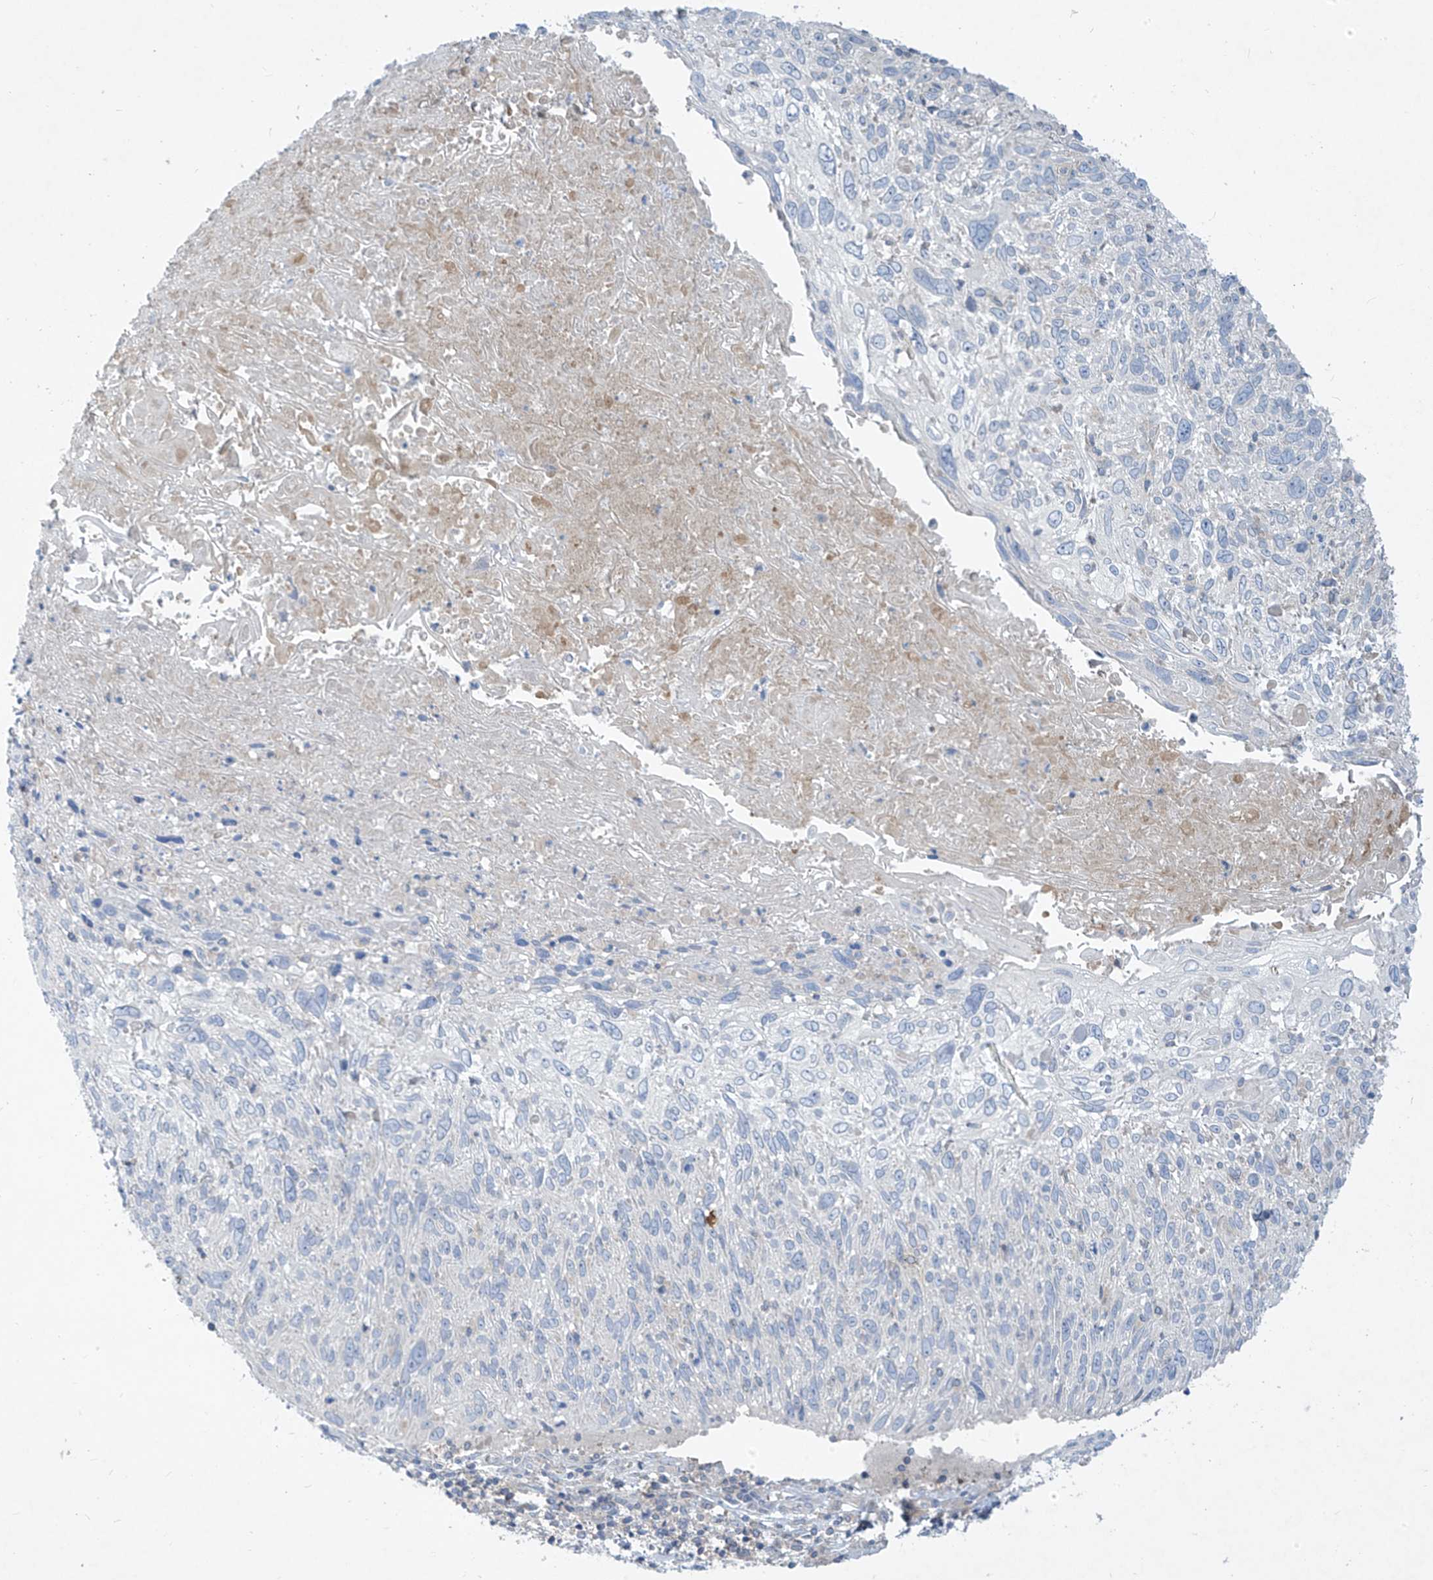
{"staining": {"intensity": "negative", "quantity": "none", "location": "none"}, "tissue": "cervical cancer", "cell_type": "Tumor cells", "image_type": "cancer", "snomed": [{"axis": "morphology", "description": "Squamous cell carcinoma, NOS"}, {"axis": "topography", "description": "Cervix"}], "caption": "DAB (3,3'-diaminobenzidine) immunohistochemical staining of cervical squamous cell carcinoma reveals no significant staining in tumor cells.", "gene": "DGKQ", "patient": {"sex": "female", "age": 51}}